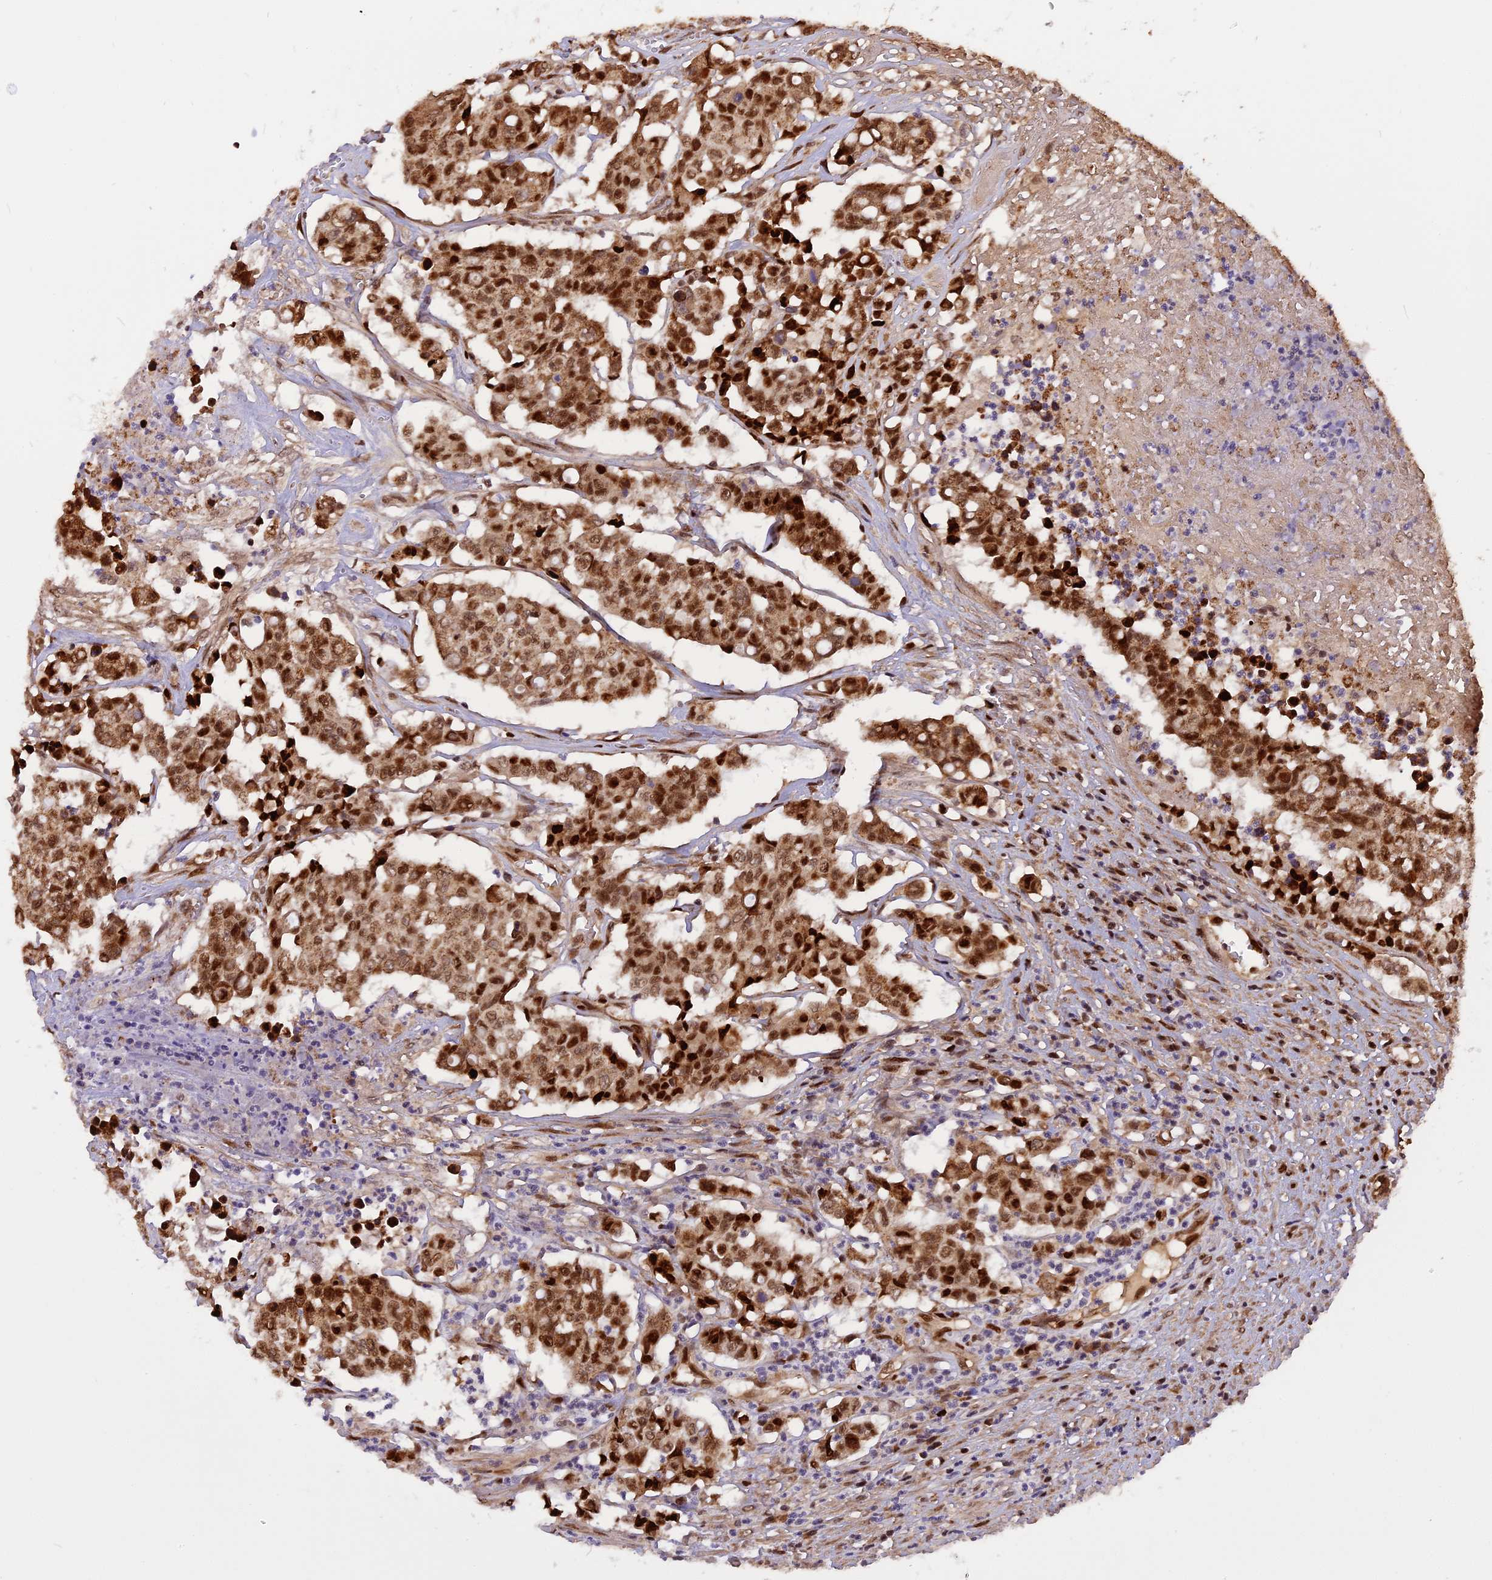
{"staining": {"intensity": "strong", "quantity": ">75%", "location": "nuclear"}, "tissue": "colorectal cancer", "cell_type": "Tumor cells", "image_type": "cancer", "snomed": [{"axis": "morphology", "description": "Adenocarcinoma, NOS"}, {"axis": "topography", "description": "Colon"}], "caption": "IHC image of neoplastic tissue: colorectal cancer stained using immunohistochemistry (IHC) demonstrates high levels of strong protein expression localized specifically in the nuclear of tumor cells, appearing as a nuclear brown color.", "gene": "MICALL1", "patient": {"sex": "male", "age": 51}}